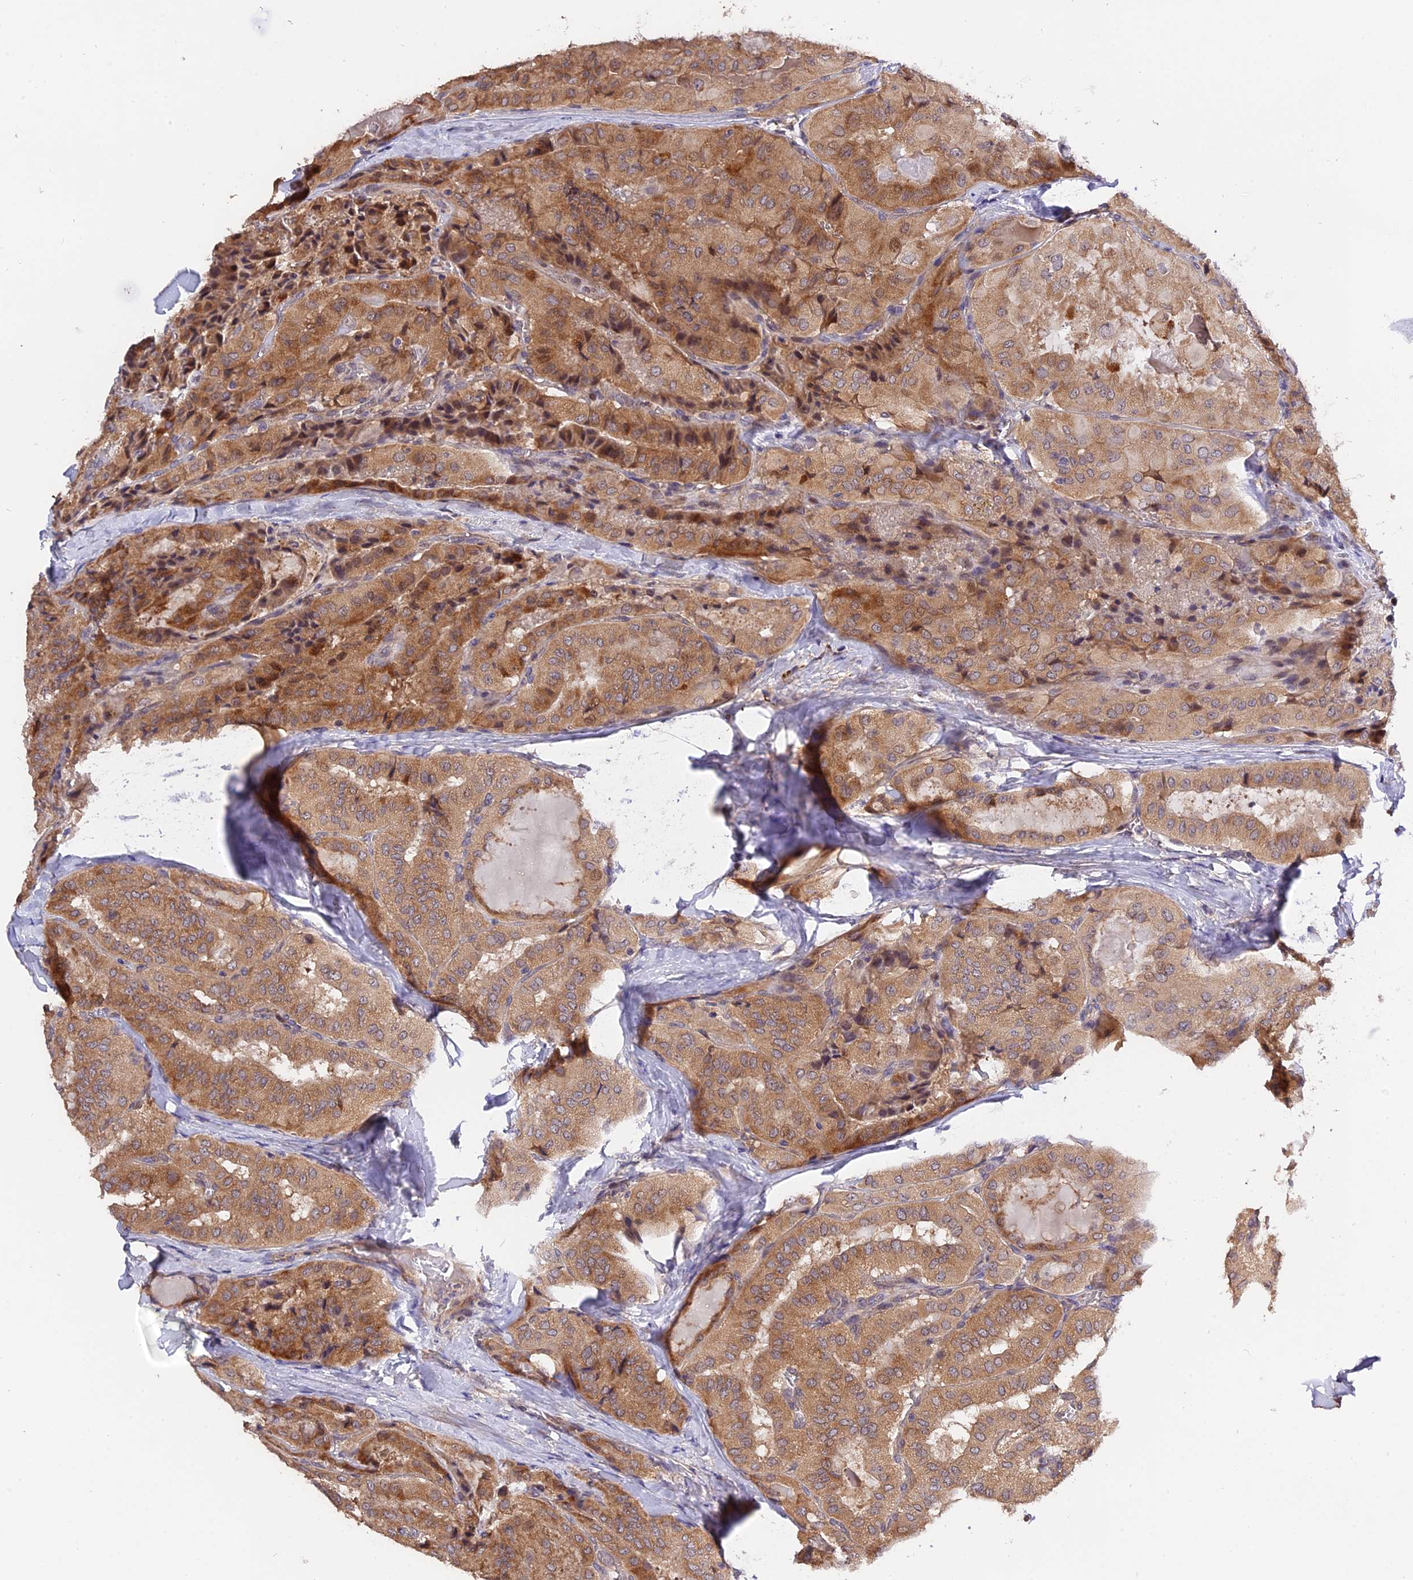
{"staining": {"intensity": "moderate", "quantity": ">75%", "location": "cytoplasmic/membranous"}, "tissue": "thyroid cancer", "cell_type": "Tumor cells", "image_type": "cancer", "snomed": [{"axis": "morphology", "description": "Normal tissue, NOS"}, {"axis": "morphology", "description": "Papillary adenocarcinoma, NOS"}, {"axis": "topography", "description": "Thyroid gland"}], "caption": "IHC histopathology image of thyroid papillary adenocarcinoma stained for a protein (brown), which shows medium levels of moderate cytoplasmic/membranous positivity in approximately >75% of tumor cells.", "gene": "TRMT1", "patient": {"sex": "female", "age": 59}}